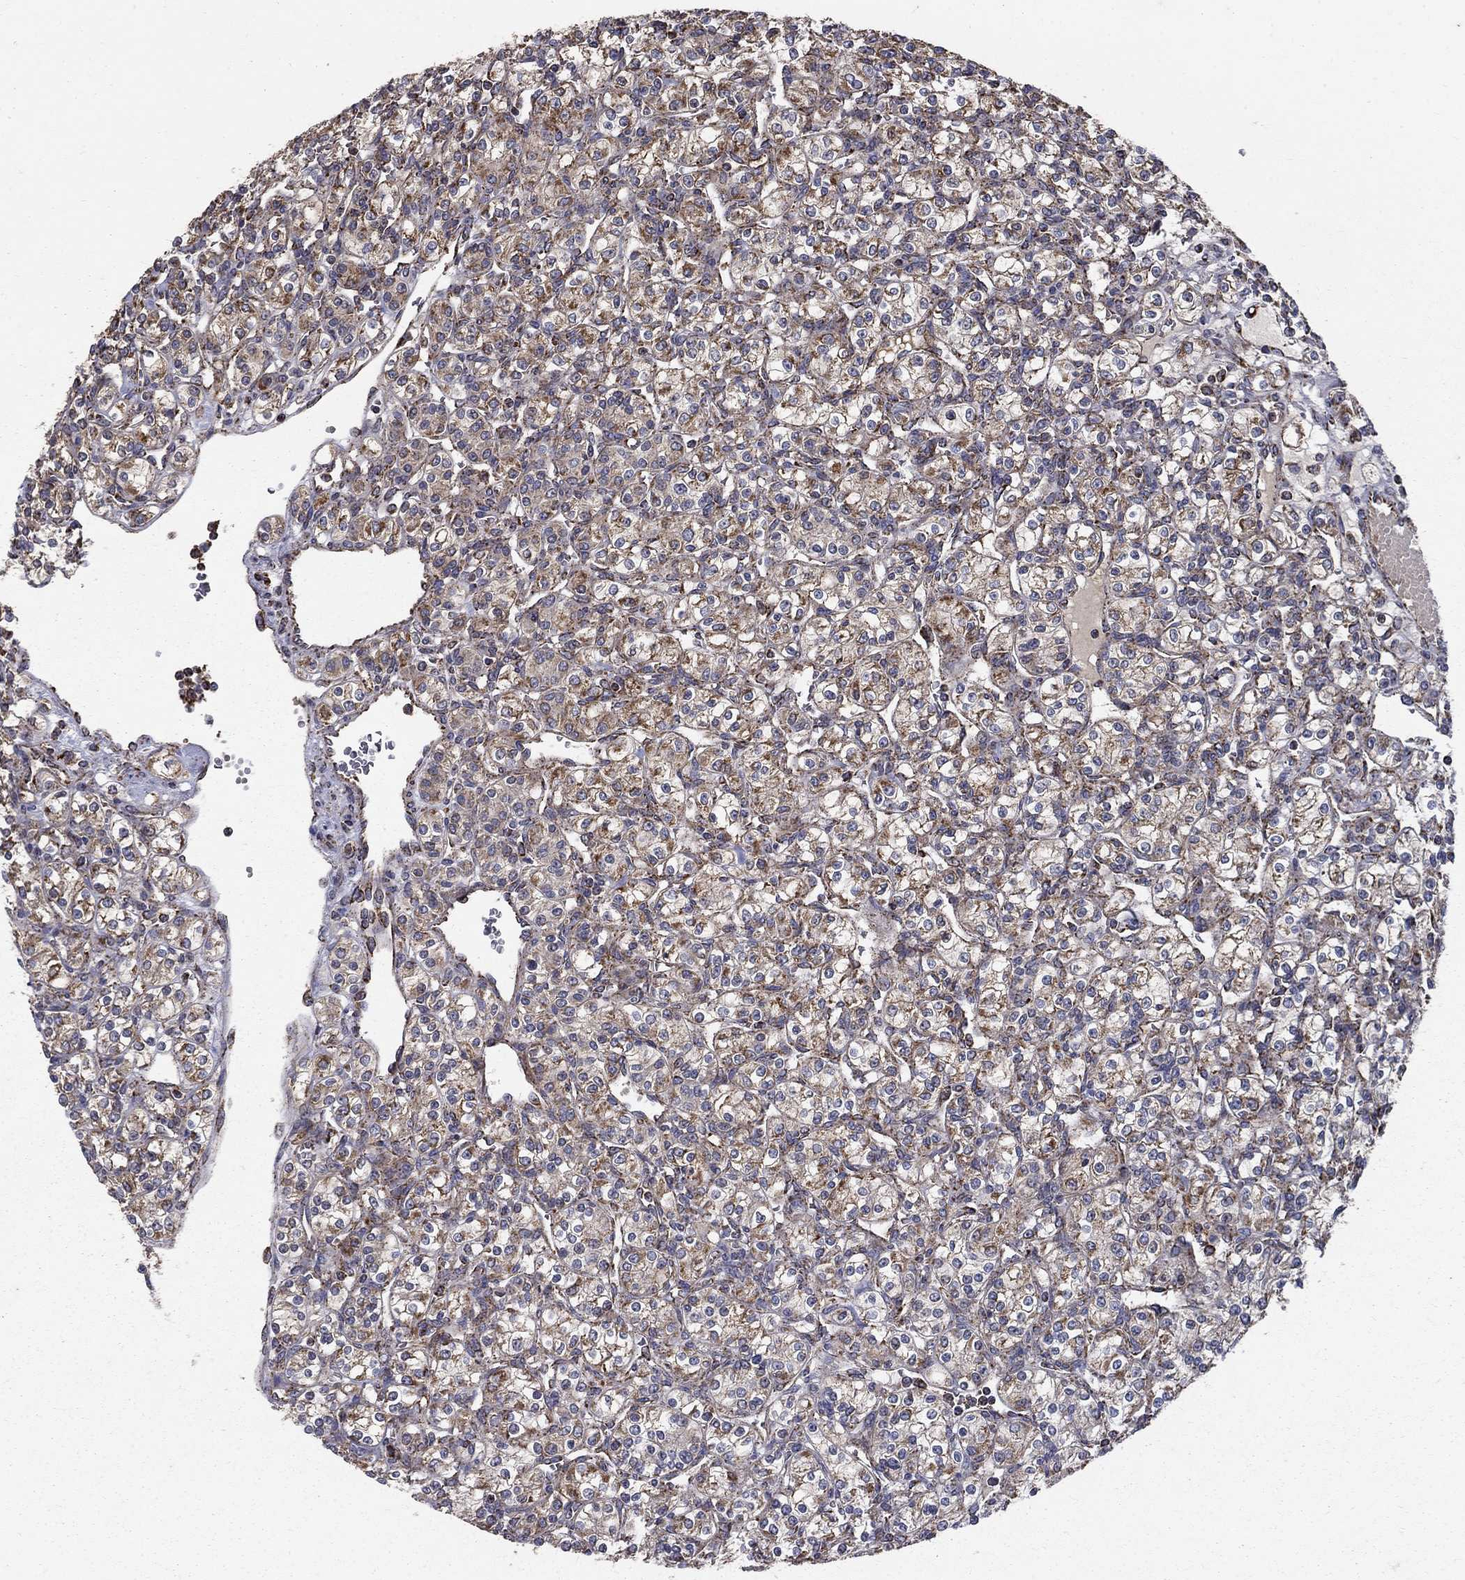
{"staining": {"intensity": "moderate", "quantity": "<25%", "location": "cytoplasmic/membranous"}, "tissue": "renal cancer", "cell_type": "Tumor cells", "image_type": "cancer", "snomed": [{"axis": "morphology", "description": "Adenocarcinoma, NOS"}, {"axis": "topography", "description": "Kidney"}], "caption": "Protein expression analysis of renal cancer (adenocarcinoma) demonstrates moderate cytoplasmic/membranous expression in approximately <25% of tumor cells. (brown staining indicates protein expression, while blue staining denotes nuclei).", "gene": "NDUFS8", "patient": {"sex": "male", "age": 77}}